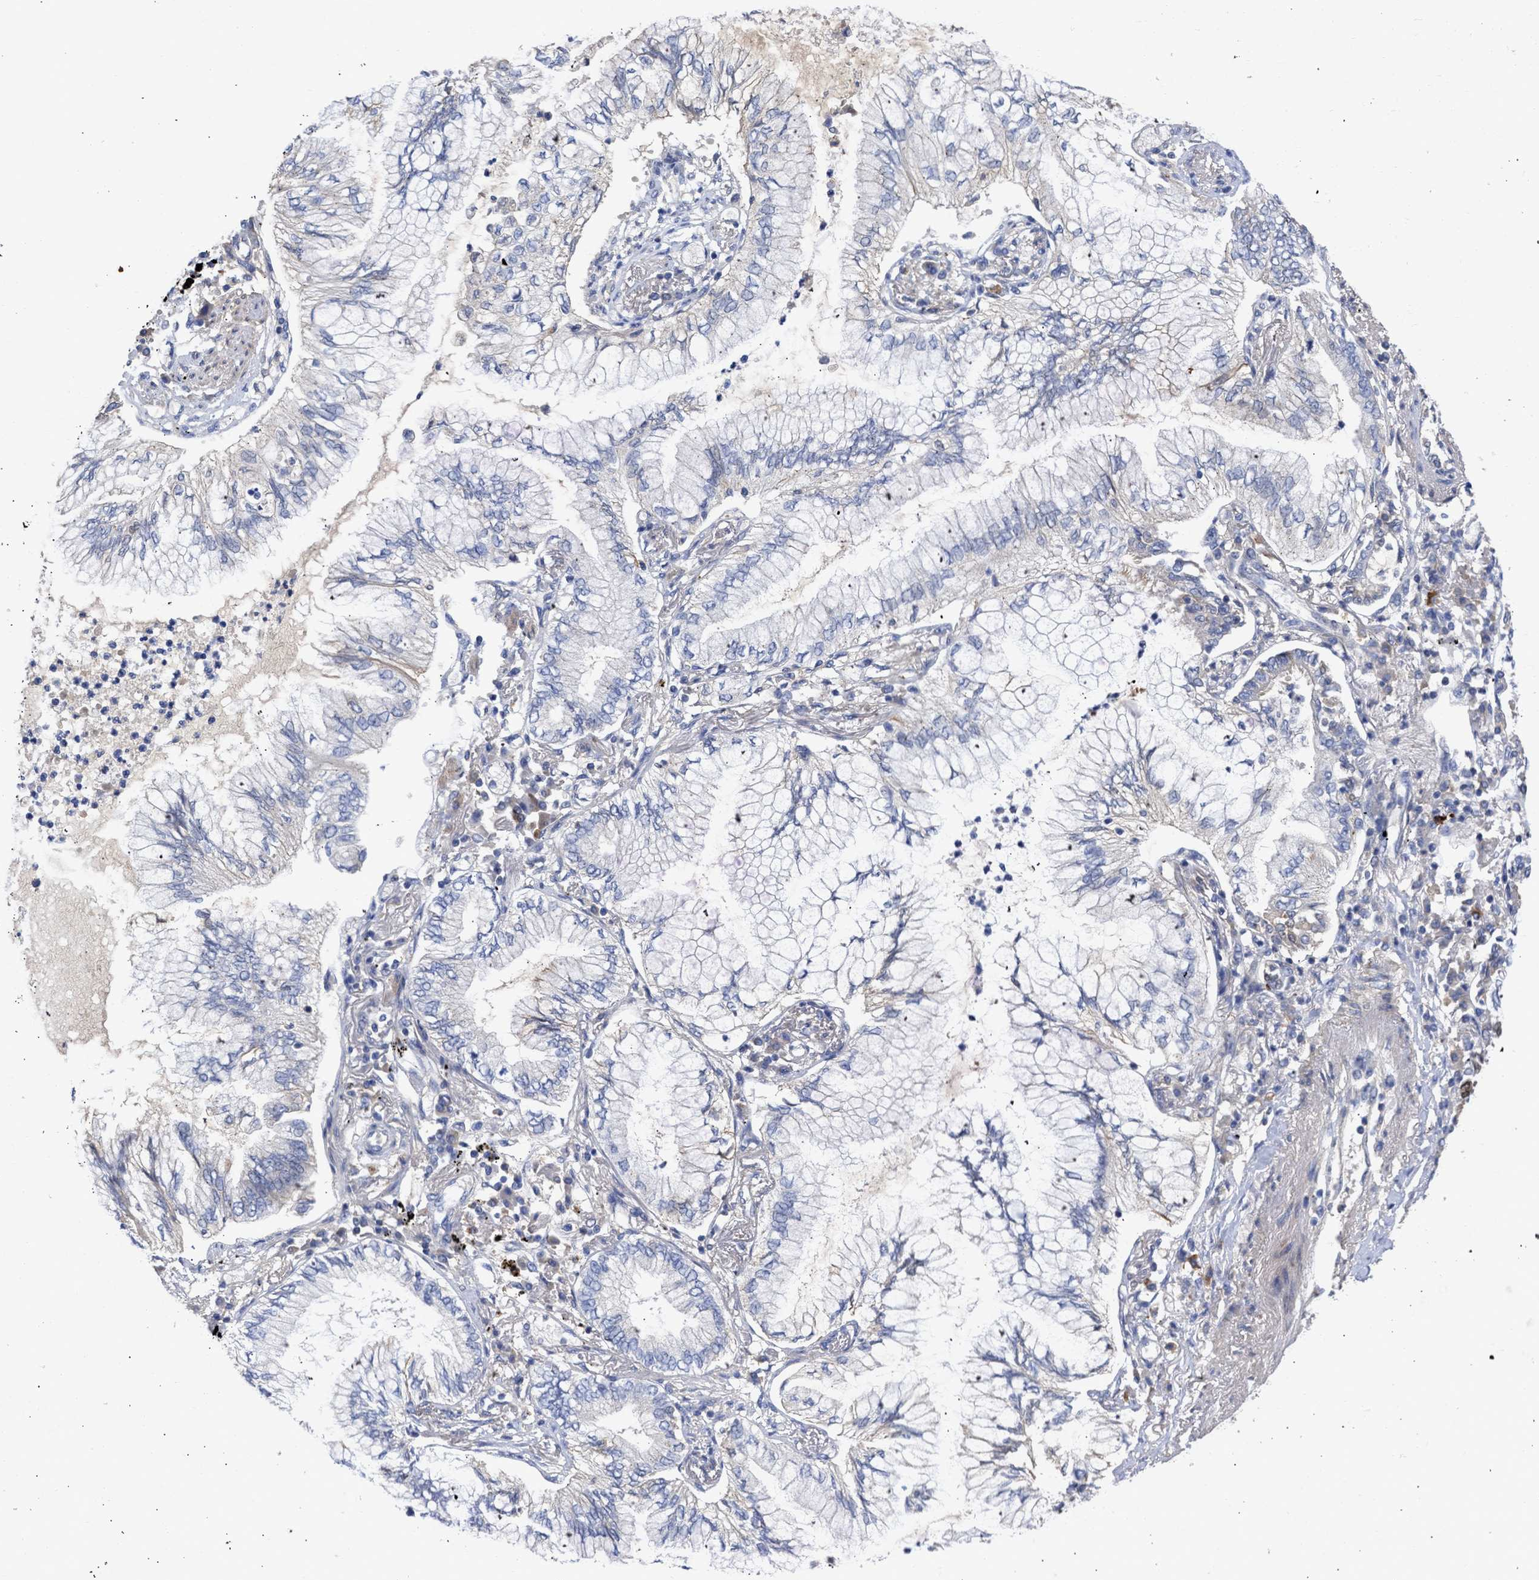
{"staining": {"intensity": "negative", "quantity": "none", "location": "none"}, "tissue": "lung cancer", "cell_type": "Tumor cells", "image_type": "cancer", "snomed": [{"axis": "morphology", "description": "Normal tissue, NOS"}, {"axis": "morphology", "description": "Adenocarcinoma, NOS"}, {"axis": "topography", "description": "Bronchus"}, {"axis": "topography", "description": "Lung"}], "caption": "There is no significant expression in tumor cells of lung cancer.", "gene": "ARHGEF4", "patient": {"sex": "female", "age": 70}}